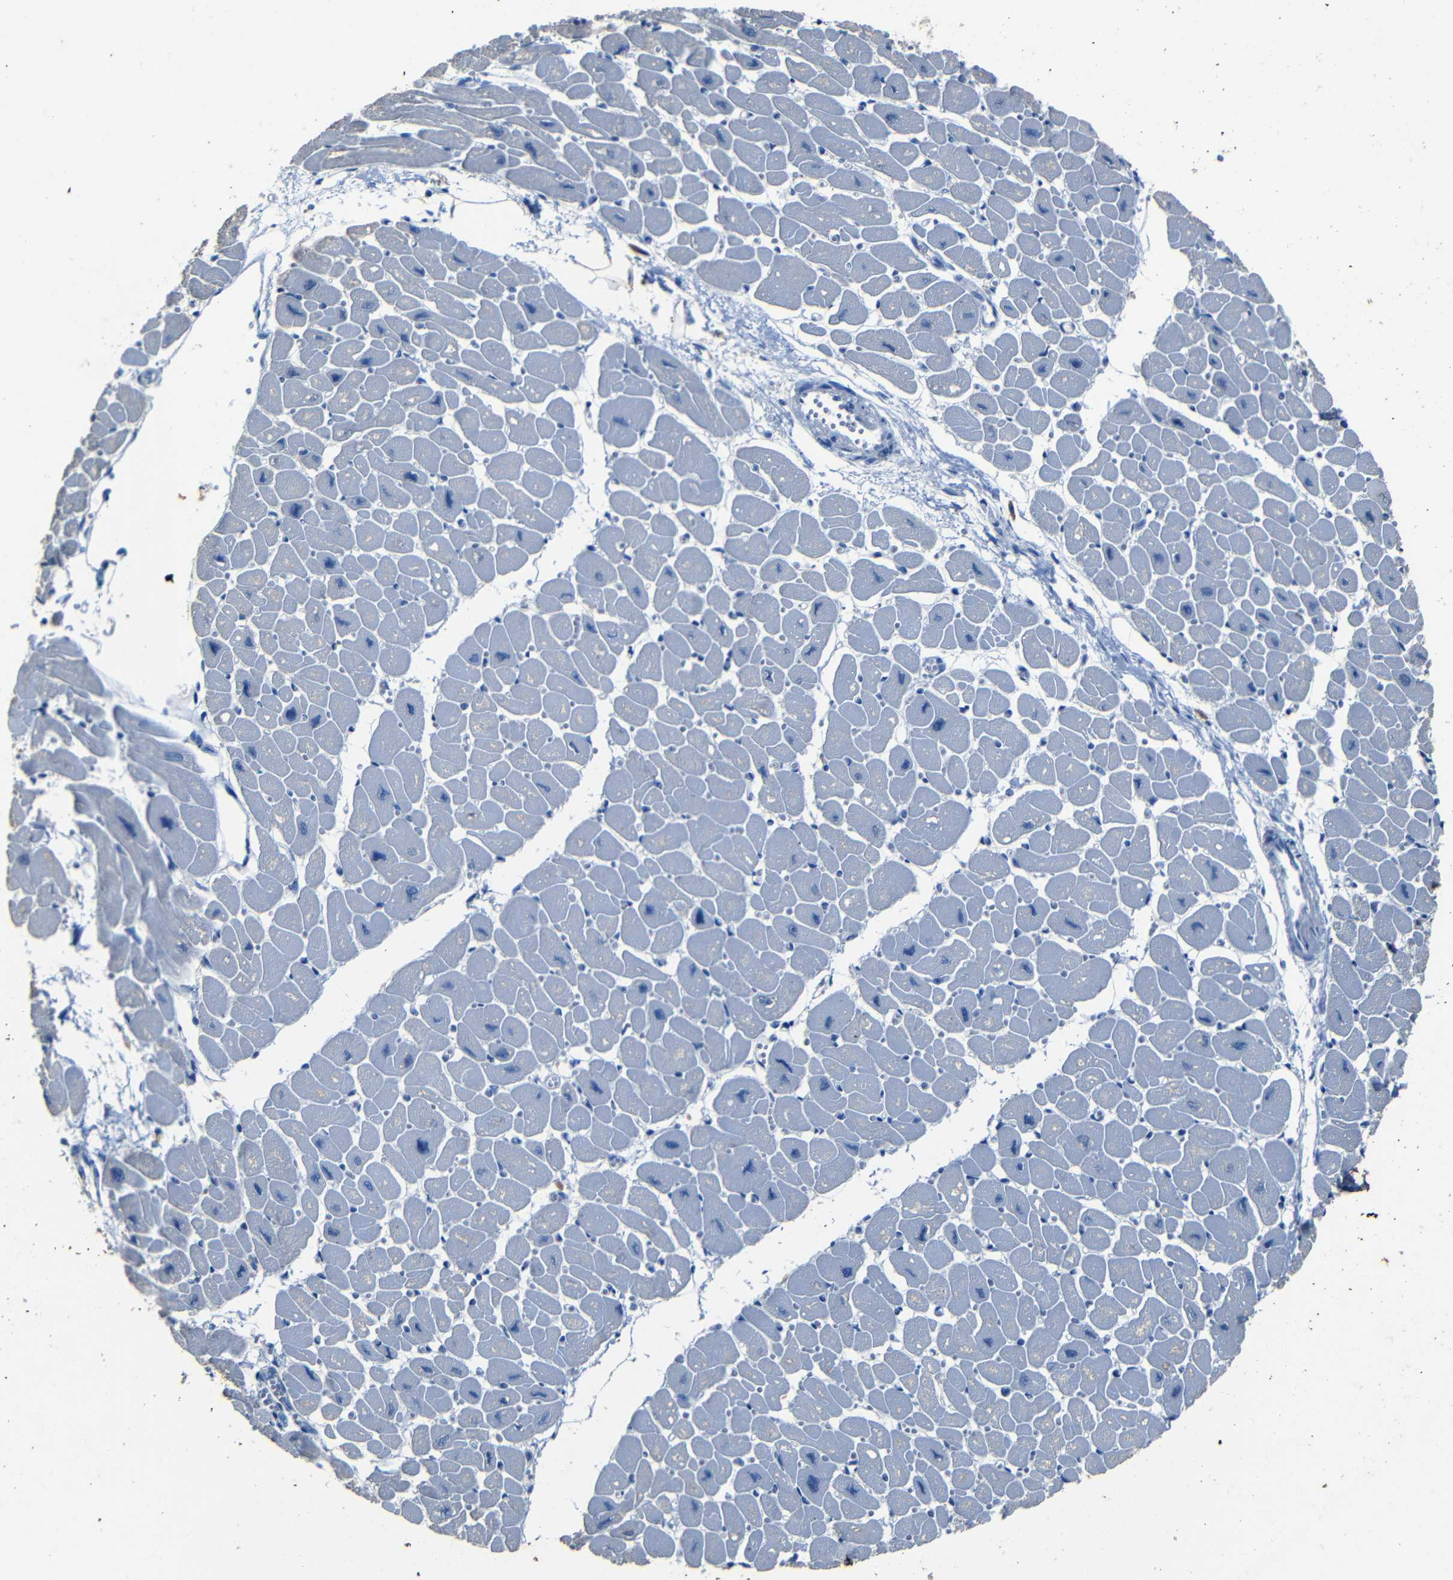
{"staining": {"intensity": "negative", "quantity": "none", "location": "none"}, "tissue": "heart muscle", "cell_type": "Cardiomyocytes", "image_type": "normal", "snomed": [{"axis": "morphology", "description": "Normal tissue, NOS"}, {"axis": "topography", "description": "Heart"}], "caption": "Heart muscle was stained to show a protein in brown. There is no significant staining in cardiomyocytes. The staining was performed using DAB (3,3'-diaminobenzidine) to visualize the protein expression in brown, while the nuclei were stained in blue with hematoxylin (Magnification: 20x).", "gene": "CLDN11", "patient": {"sex": "female", "age": 54}}